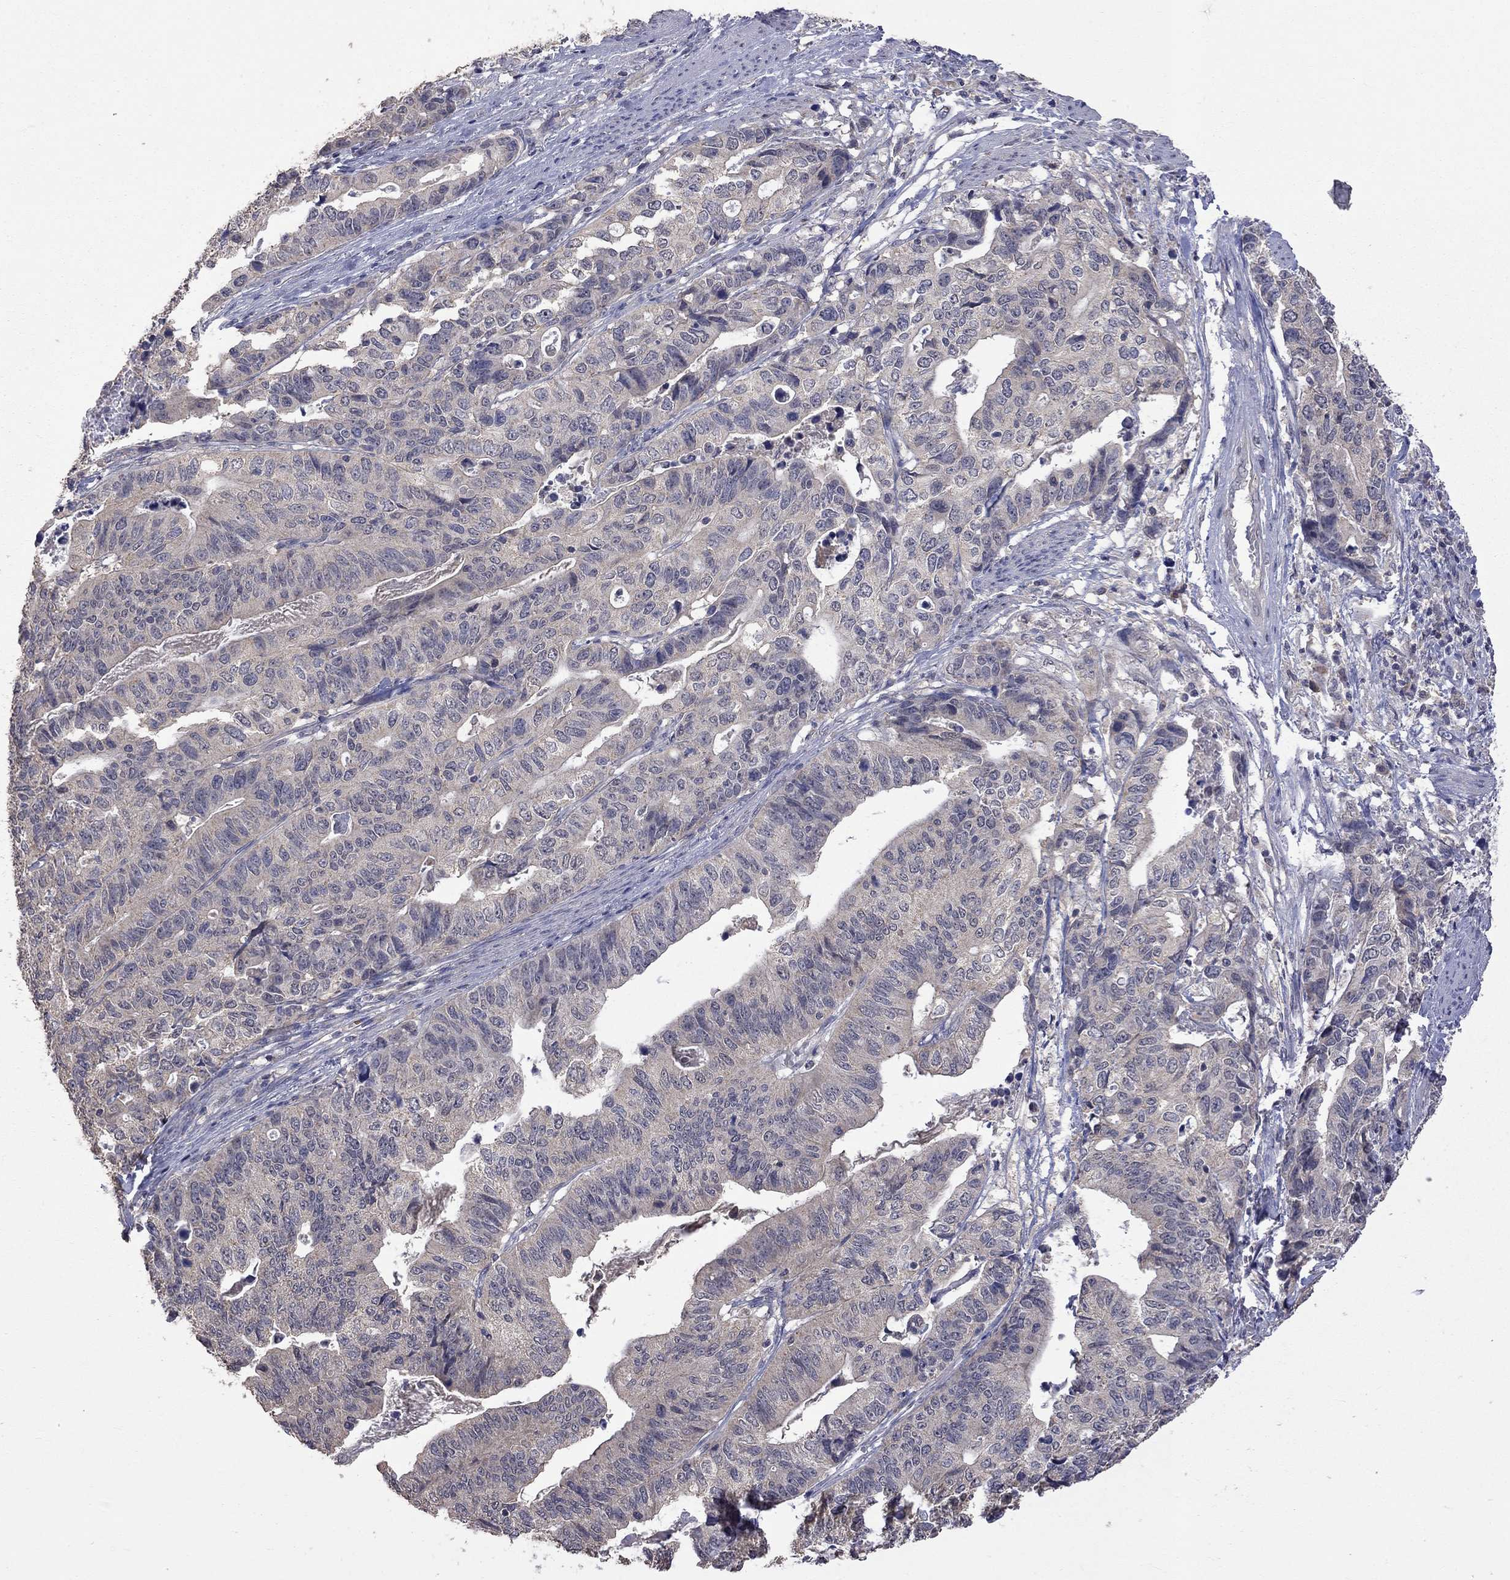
{"staining": {"intensity": "negative", "quantity": "none", "location": "none"}, "tissue": "stomach cancer", "cell_type": "Tumor cells", "image_type": "cancer", "snomed": [{"axis": "morphology", "description": "Adenocarcinoma, NOS"}, {"axis": "topography", "description": "Stomach, upper"}], "caption": "Stomach adenocarcinoma was stained to show a protein in brown. There is no significant positivity in tumor cells. (DAB (3,3'-diaminobenzidine) immunohistochemistry (IHC) visualized using brightfield microscopy, high magnification).", "gene": "HTR6", "patient": {"sex": "female", "age": 67}}